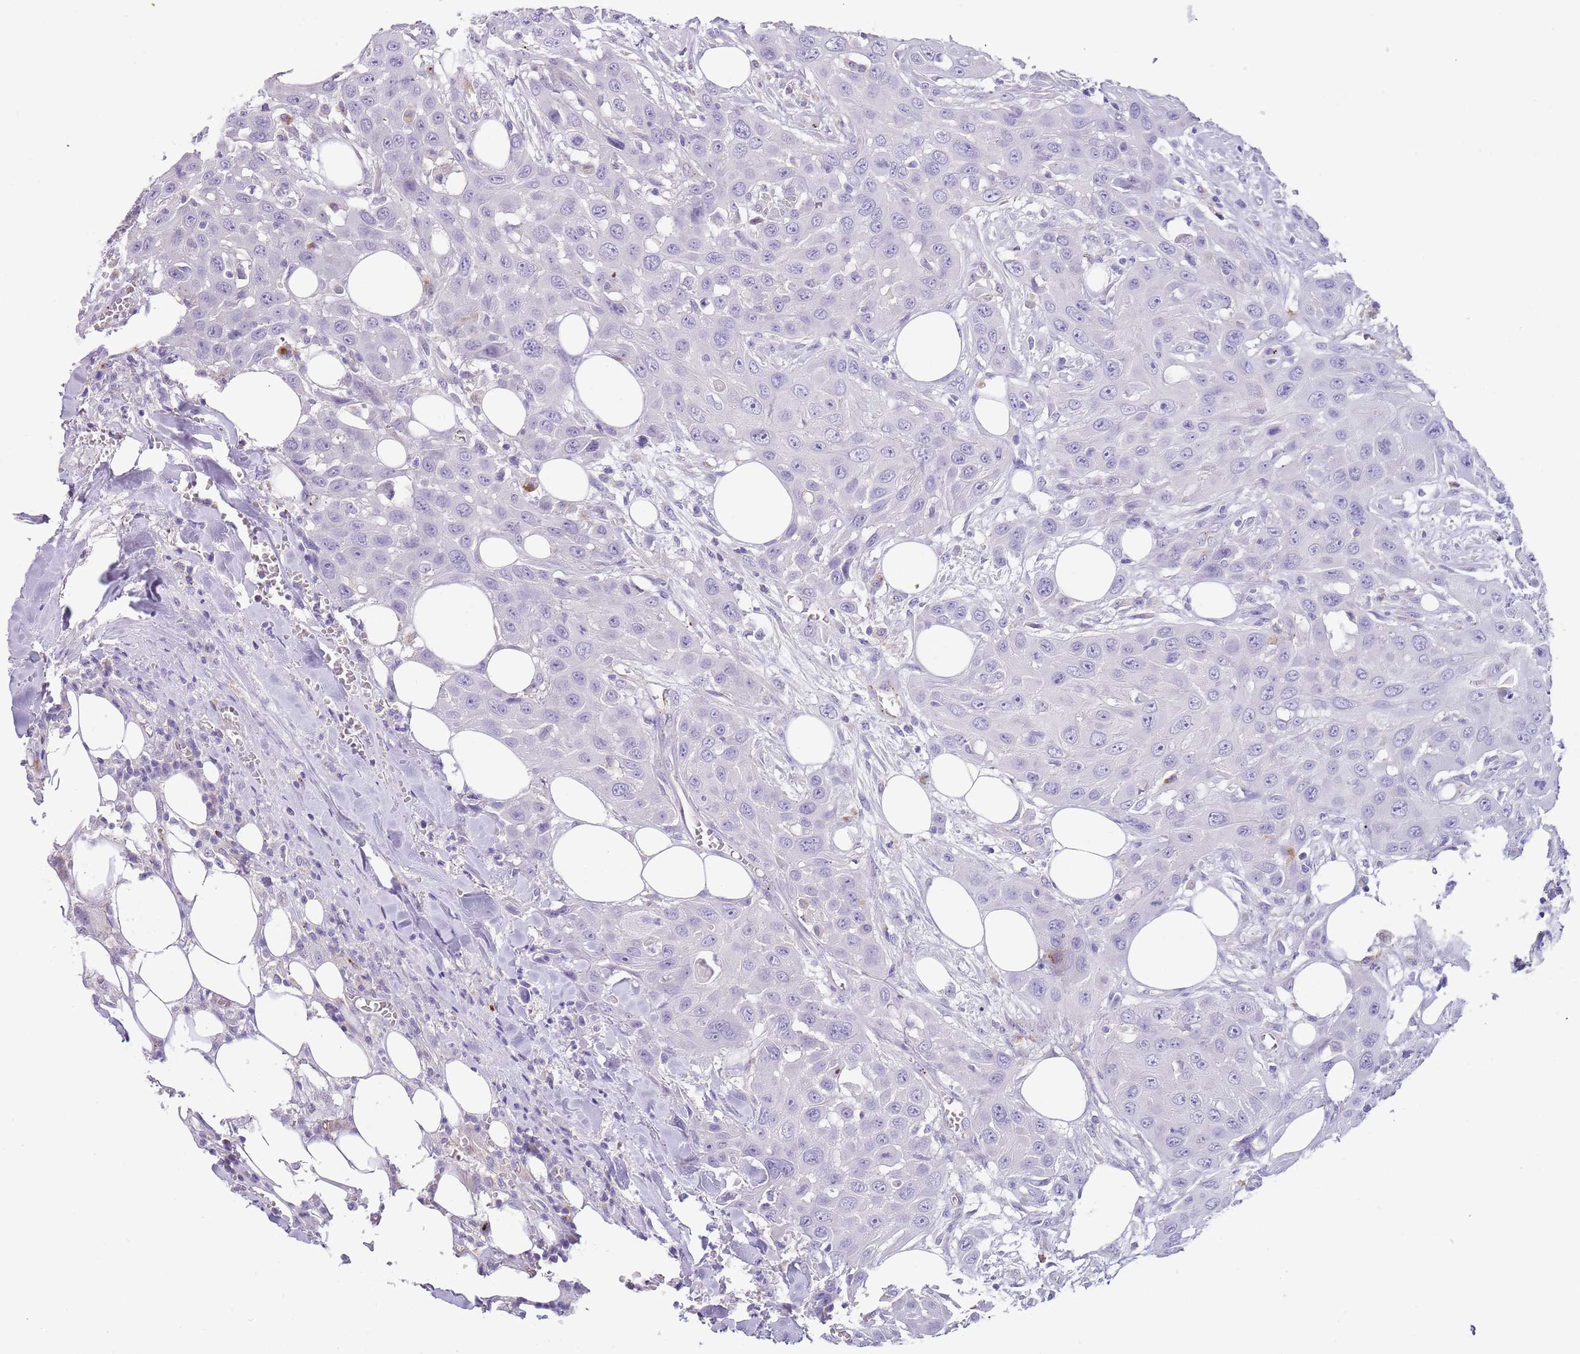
{"staining": {"intensity": "negative", "quantity": "none", "location": "none"}, "tissue": "head and neck cancer", "cell_type": "Tumor cells", "image_type": "cancer", "snomed": [{"axis": "morphology", "description": "Squamous cell carcinoma, NOS"}, {"axis": "topography", "description": "Head-Neck"}], "caption": "Histopathology image shows no protein positivity in tumor cells of head and neck cancer (squamous cell carcinoma) tissue.", "gene": "LRRN3", "patient": {"sex": "male", "age": 81}}